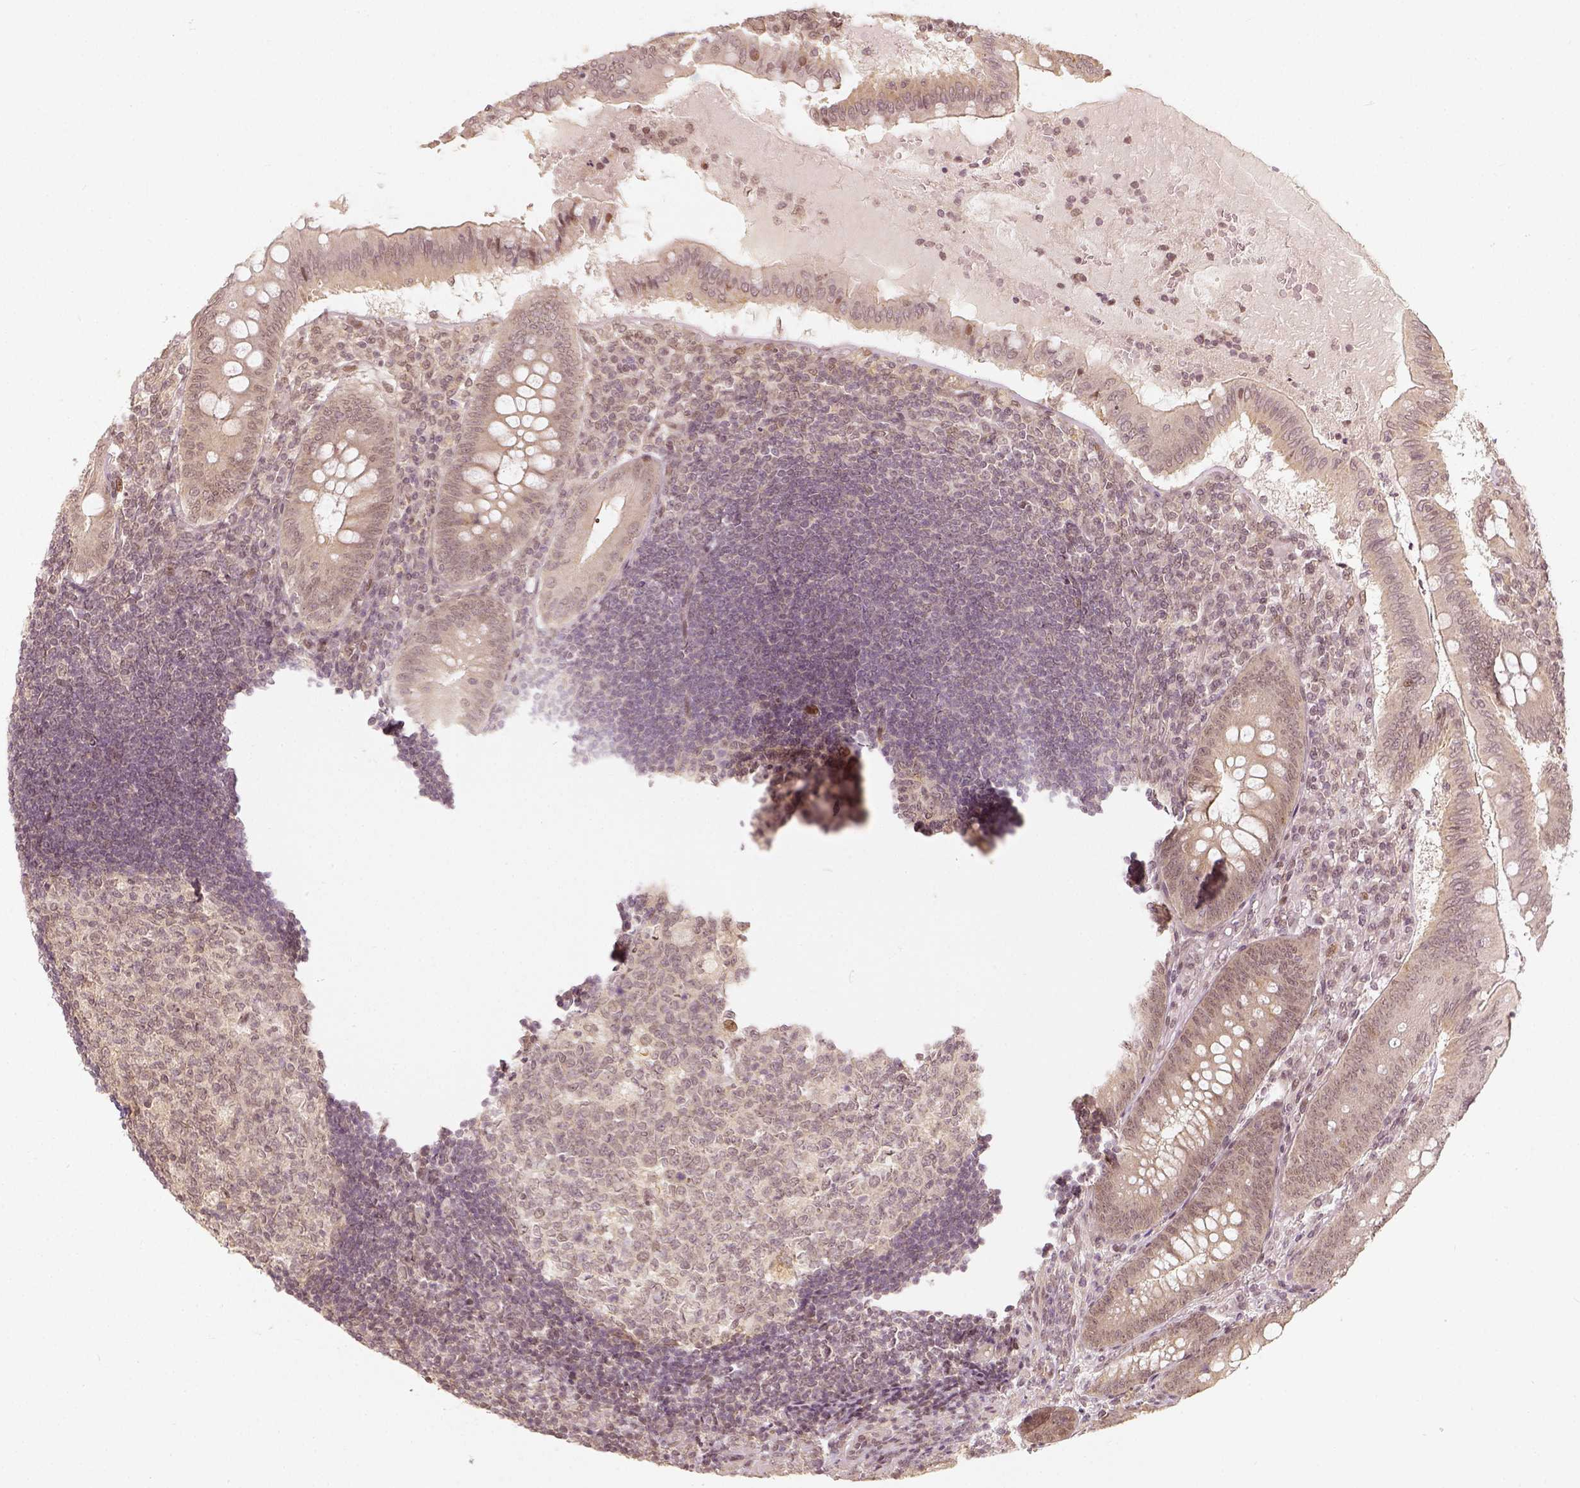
{"staining": {"intensity": "moderate", "quantity": "<25%", "location": "cytoplasmic/membranous,nuclear"}, "tissue": "appendix", "cell_type": "Glandular cells", "image_type": "normal", "snomed": [{"axis": "morphology", "description": "Normal tissue, NOS"}, {"axis": "morphology", "description": "Inflammation, NOS"}, {"axis": "topography", "description": "Appendix"}], "caption": "Protein expression analysis of normal appendix shows moderate cytoplasmic/membranous,nuclear staining in about <25% of glandular cells. The staining was performed using DAB (3,3'-diaminobenzidine) to visualize the protein expression in brown, while the nuclei were stained in blue with hematoxylin (Magnification: 20x).", "gene": "ZMAT3", "patient": {"sex": "male", "age": 16}}